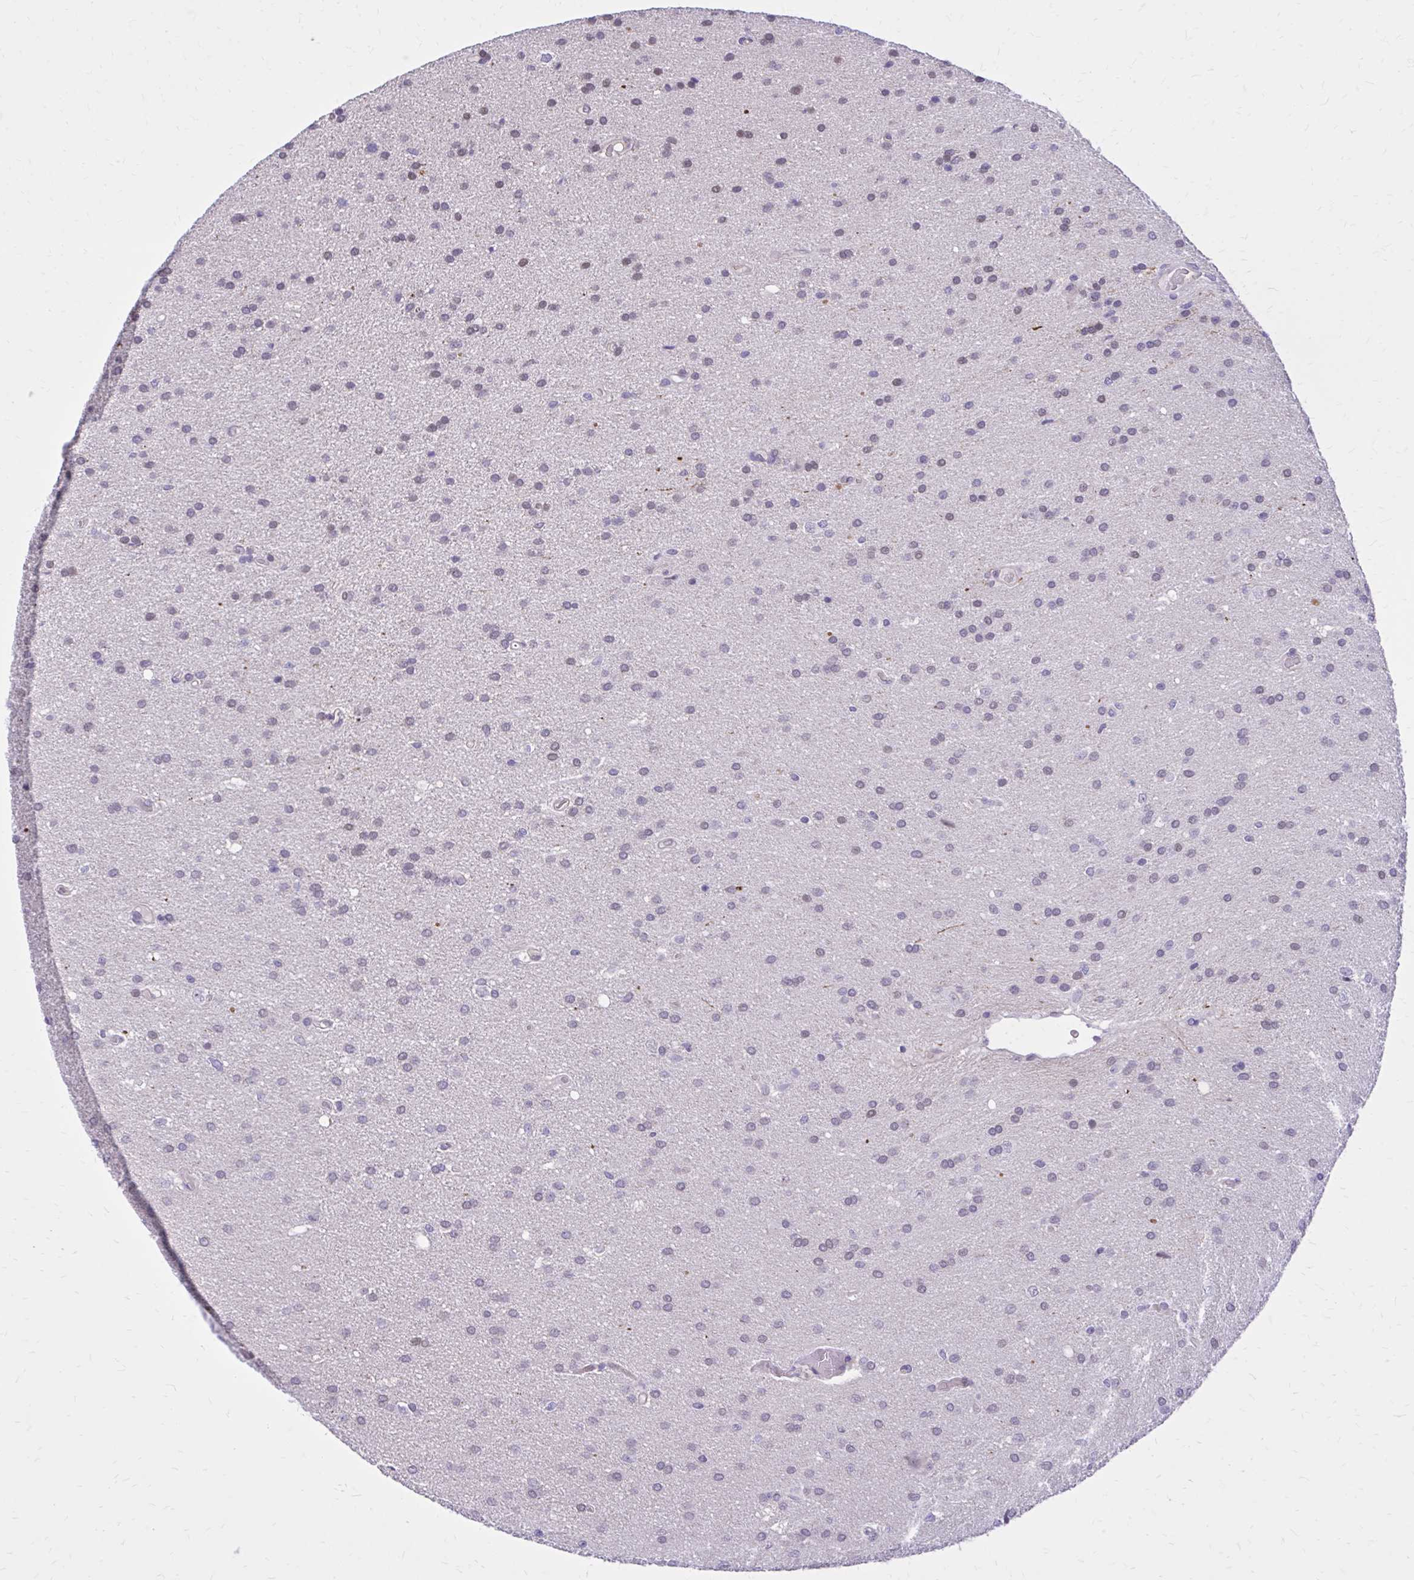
{"staining": {"intensity": "negative", "quantity": "none", "location": "none"}, "tissue": "glioma", "cell_type": "Tumor cells", "image_type": "cancer", "snomed": [{"axis": "morphology", "description": "Glioma, malignant, Low grade"}, {"axis": "topography", "description": "Brain"}], "caption": "There is no significant staining in tumor cells of glioma.", "gene": "ZBTB25", "patient": {"sex": "female", "age": 54}}